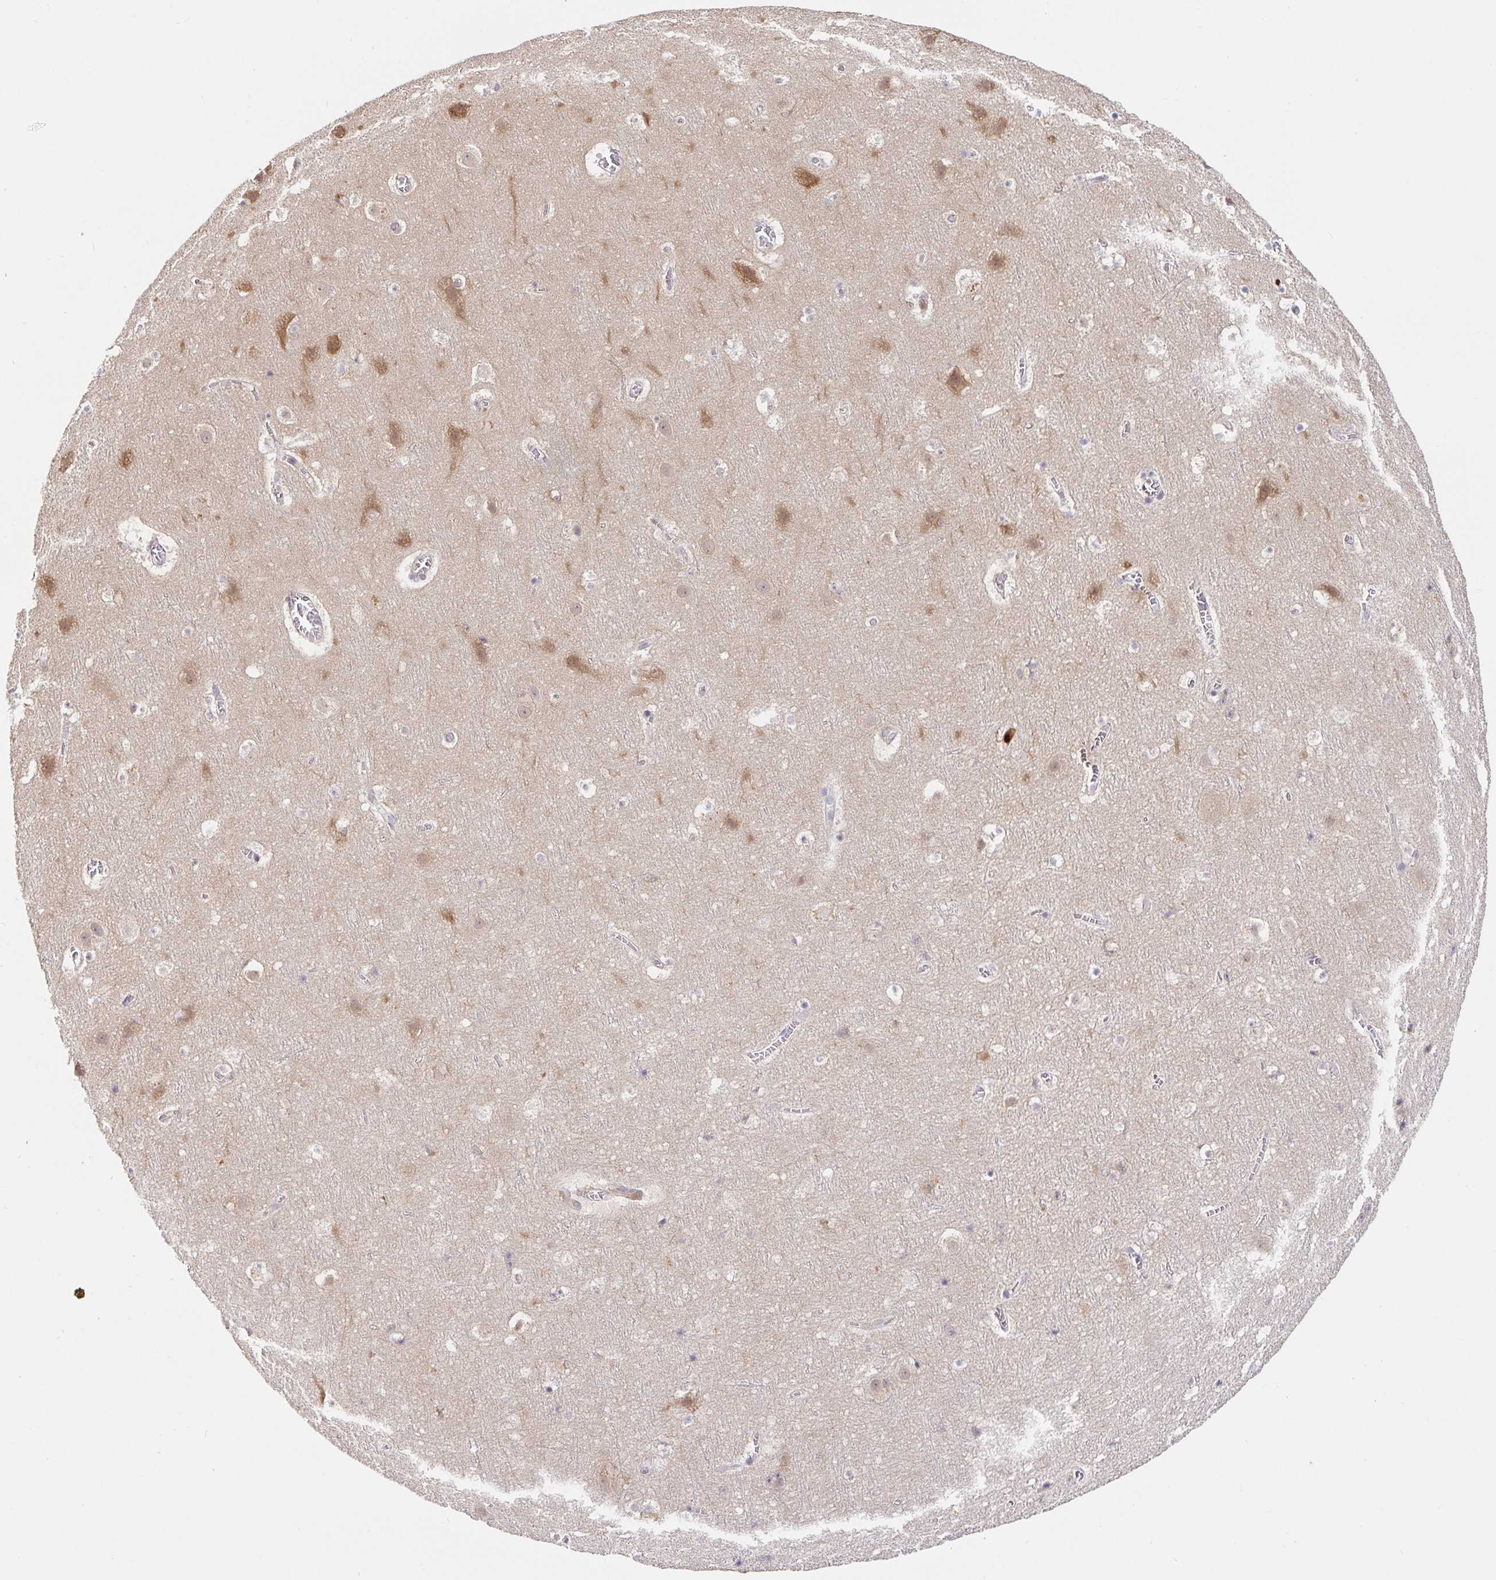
{"staining": {"intensity": "negative", "quantity": "none", "location": "none"}, "tissue": "cerebral cortex", "cell_type": "Endothelial cells", "image_type": "normal", "snomed": [{"axis": "morphology", "description": "Normal tissue, NOS"}, {"axis": "topography", "description": "Cerebral cortex"}], "caption": "Endothelial cells are negative for brown protein staining in normal cerebral cortex.", "gene": "PDPK1", "patient": {"sex": "female", "age": 42}}